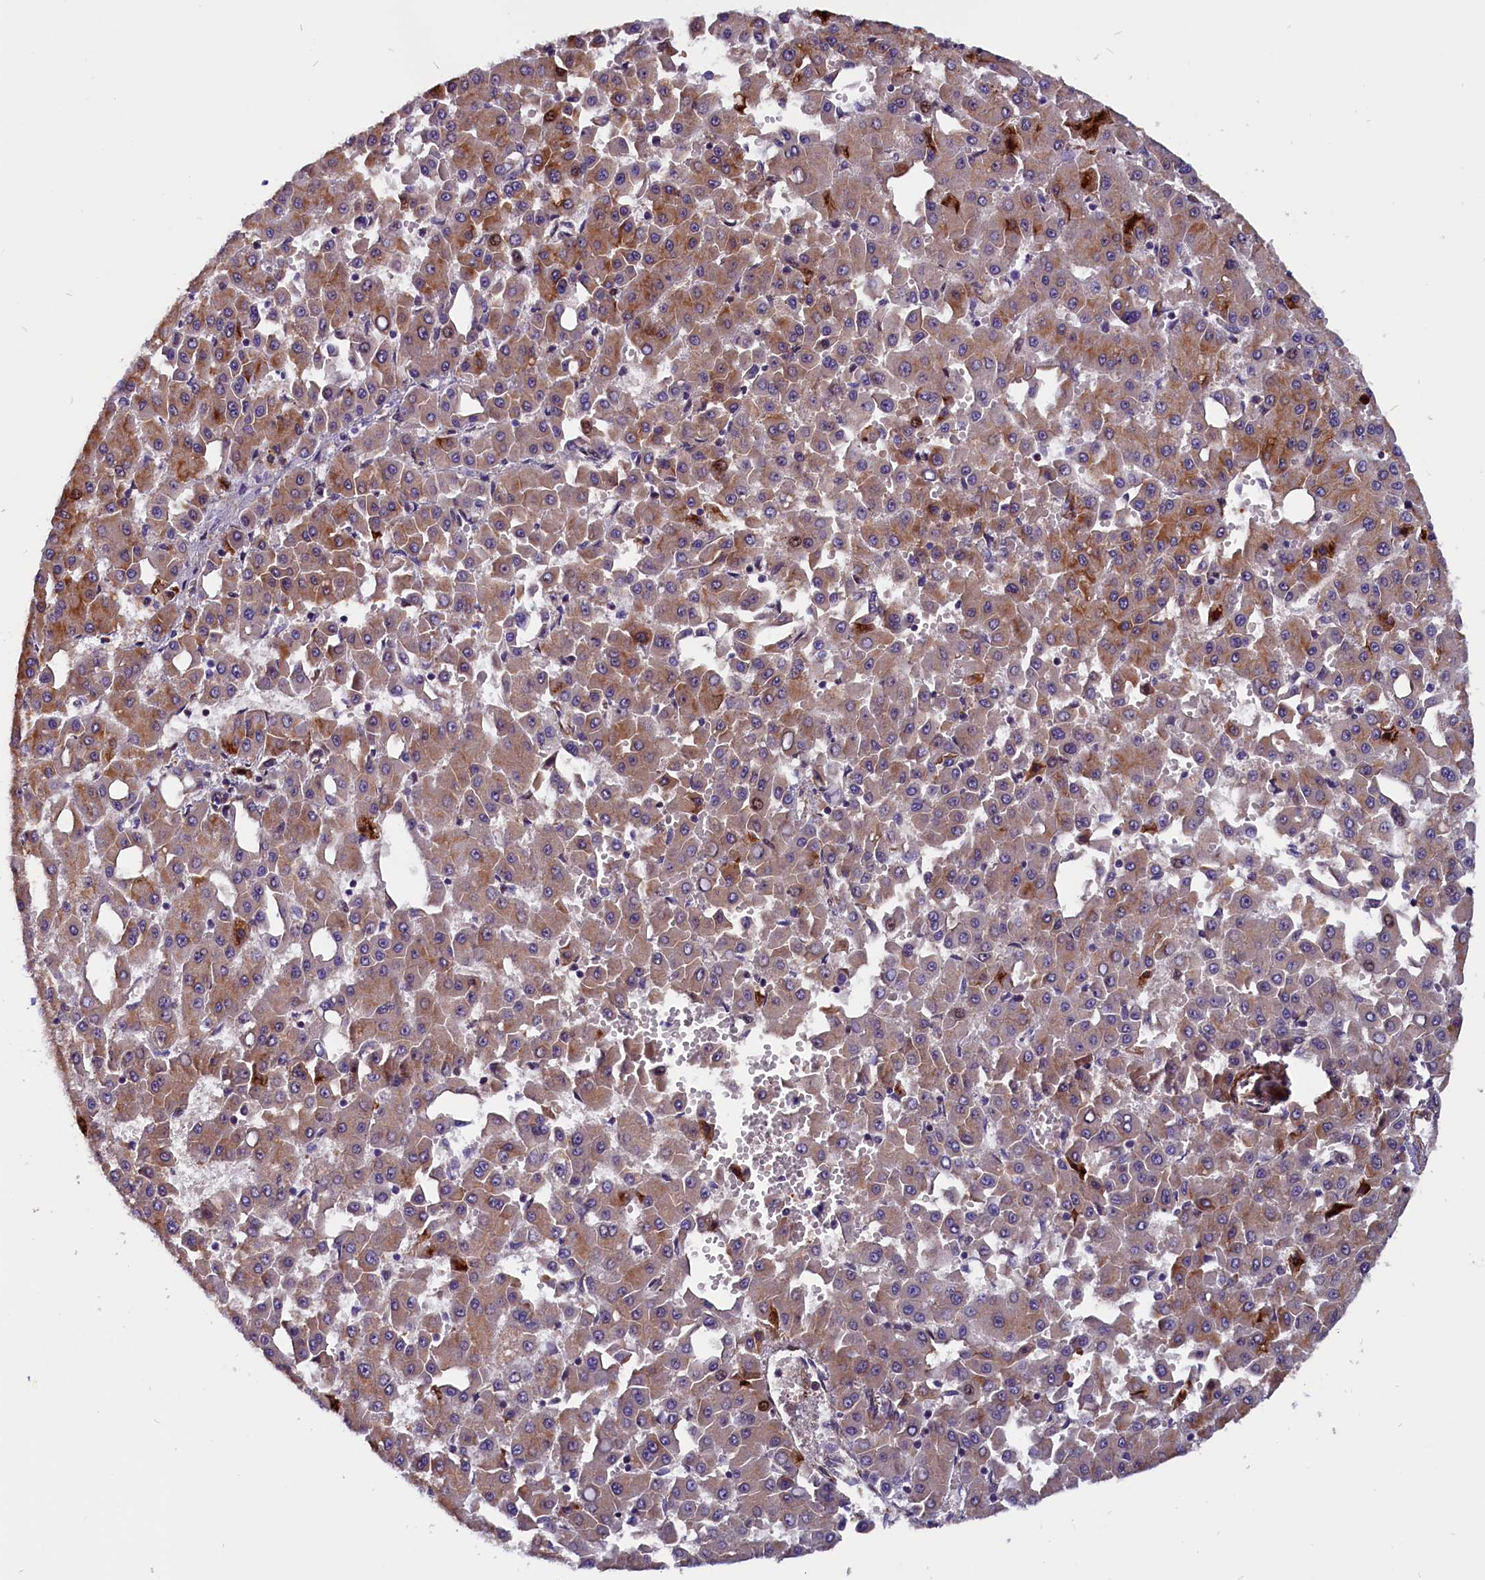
{"staining": {"intensity": "moderate", "quantity": ">75%", "location": "cytoplasmic/membranous"}, "tissue": "liver cancer", "cell_type": "Tumor cells", "image_type": "cancer", "snomed": [{"axis": "morphology", "description": "Carcinoma, Hepatocellular, NOS"}, {"axis": "topography", "description": "Liver"}], "caption": "This image demonstrates immunohistochemistry staining of human liver cancer (hepatocellular carcinoma), with medium moderate cytoplasmic/membranous positivity in approximately >75% of tumor cells.", "gene": "ZNF749", "patient": {"sex": "male", "age": 47}}